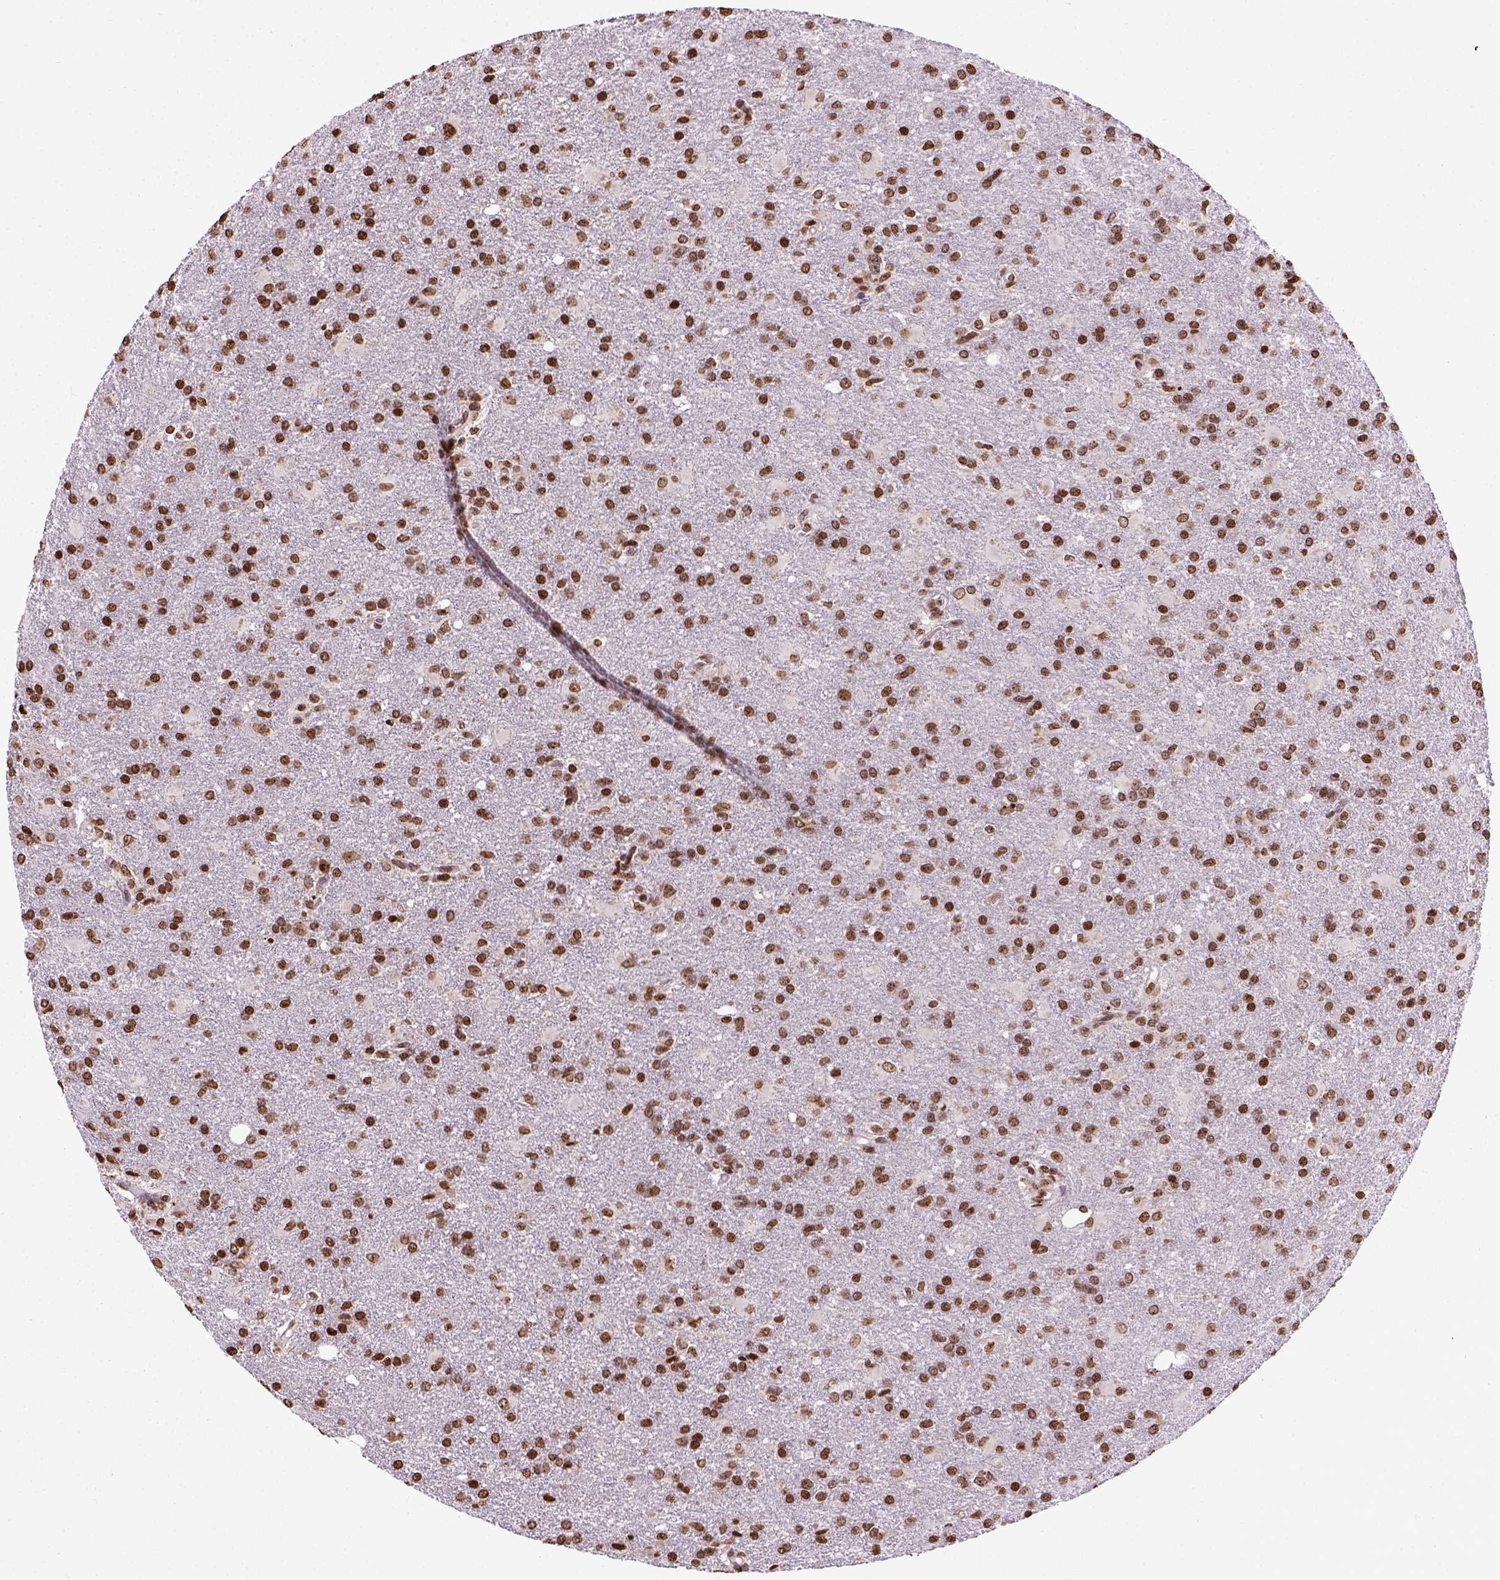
{"staining": {"intensity": "moderate", "quantity": ">75%", "location": "nuclear"}, "tissue": "glioma", "cell_type": "Tumor cells", "image_type": "cancer", "snomed": [{"axis": "morphology", "description": "Glioma, malignant, High grade"}, {"axis": "topography", "description": "Brain"}], "caption": "IHC histopathology image of glioma stained for a protein (brown), which exhibits medium levels of moderate nuclear expression in approximately >75% of tumor cells.", "gene": "ZNF75D", "patient": {"sex": "male", "age": 68}}